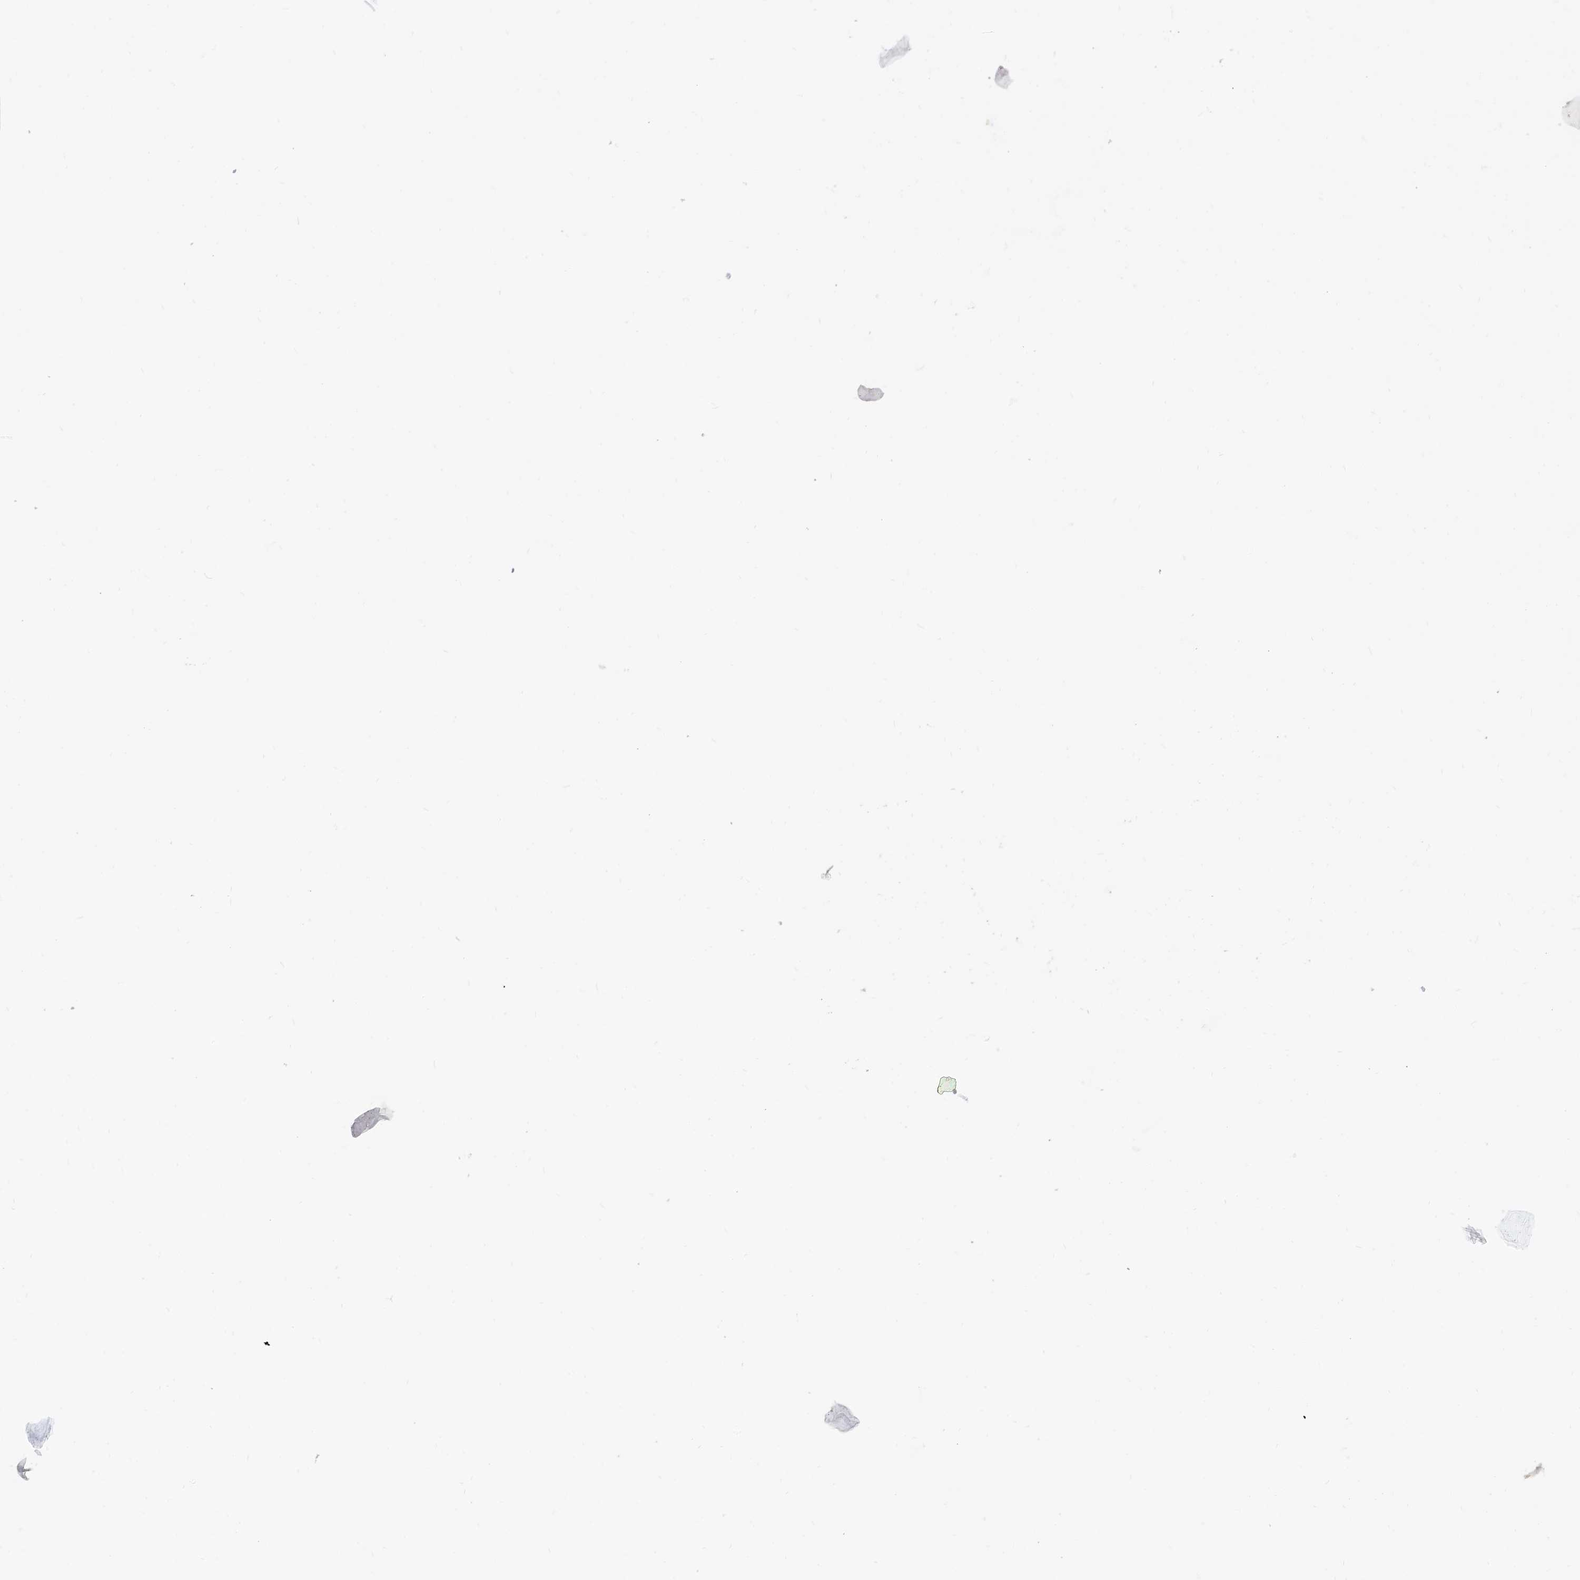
{"staining": {"intensity": "weak", "quantity": "<25%", "location": "nuclear"}, "tissue": "carcinoid", "cell_type": "Tumor cells", "image_type": "cancer", "snomed": [{"axis": "morphology", "description": "Carcinoid, malignant, NOS"}, {"axis": "topography", "description": "Pancreas"}], "caption": "A high-resolution histopathology image shows immunohistochemistry staining of carcinoid, which displays no significant expression in tumor cells.", "gene": "ZNF426", "patient": {"sex": "male", "age": 41}}